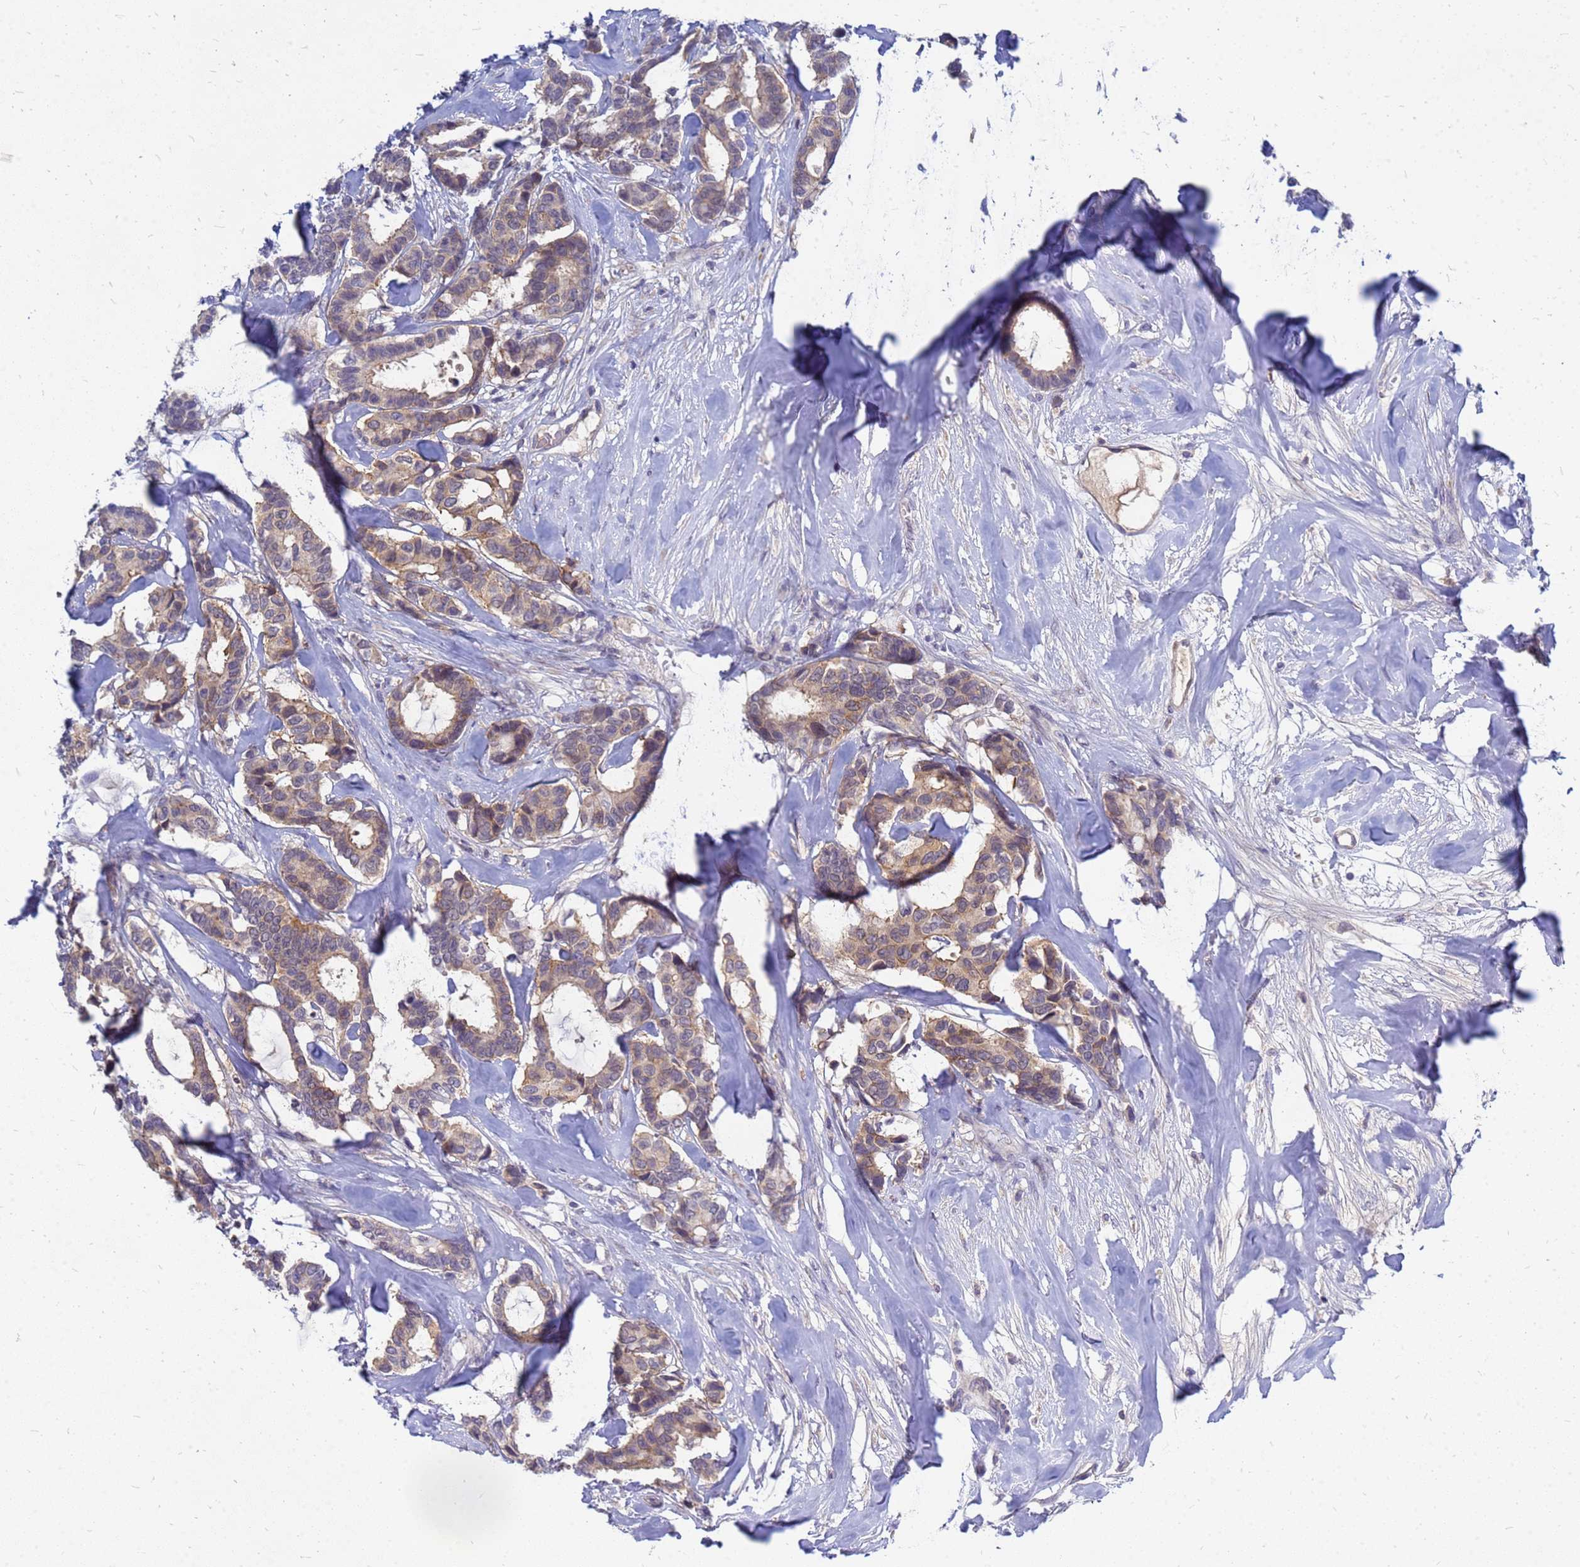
{"staining": {"intensity": "weak", "quantity": ">75%", "location": "cytoplasmic/membranous"}, "tissue": "breast cancer", "cell_type": "Tumor cells", "image_type": "cancer", "snomed": [{"axis": "morphology", "description": "Duct carcinoma"}, {"axis": "topography", "description": "Breast"}], "caption": "Tumor cells display low levels of weak cytoplasmic/membranous staining in approximately >75% of cells in intraductal carcinoma (breast).", "gene": "SRGAP3", "patient": {"sex": "female", "age": 87}}